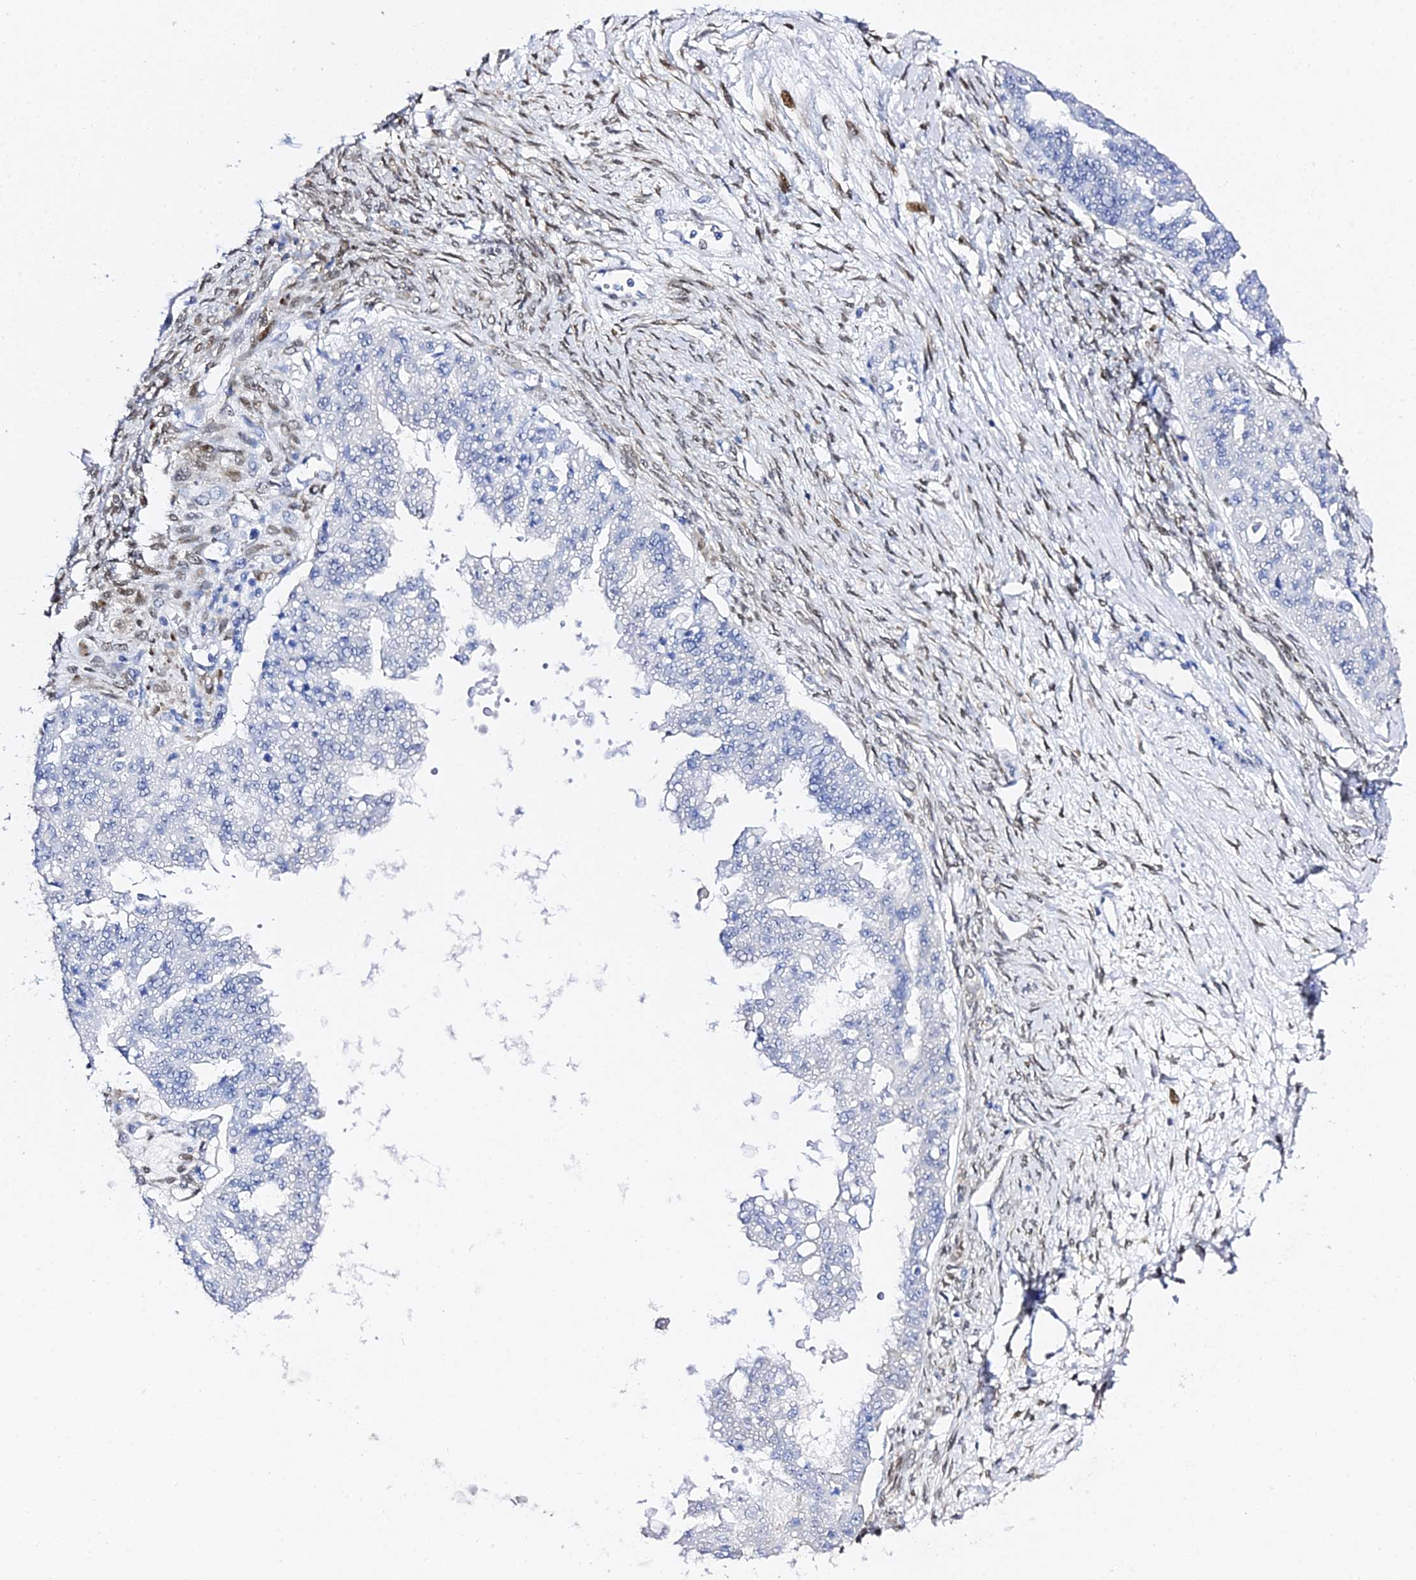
{"staining": {"intensity": "negative", "quantity": "none", "location": "none"}, "tissue": "ovarian cancer", "cell_type": "Tumor cells", "image_type": "cancer", "snomed": [{"axis": "morphology", "description": "Cystadenocarcinoma, serous, NOS"}, {"axis": "topography", "description": "Ovary"}], "caption": "Immunohistochemical staining of human ovarian serous cystadenocarcinoma demonstrates no significant expression in tumor cells.", "gene": "POFUT2", "patient": {"sex": "female", "age": 58}}